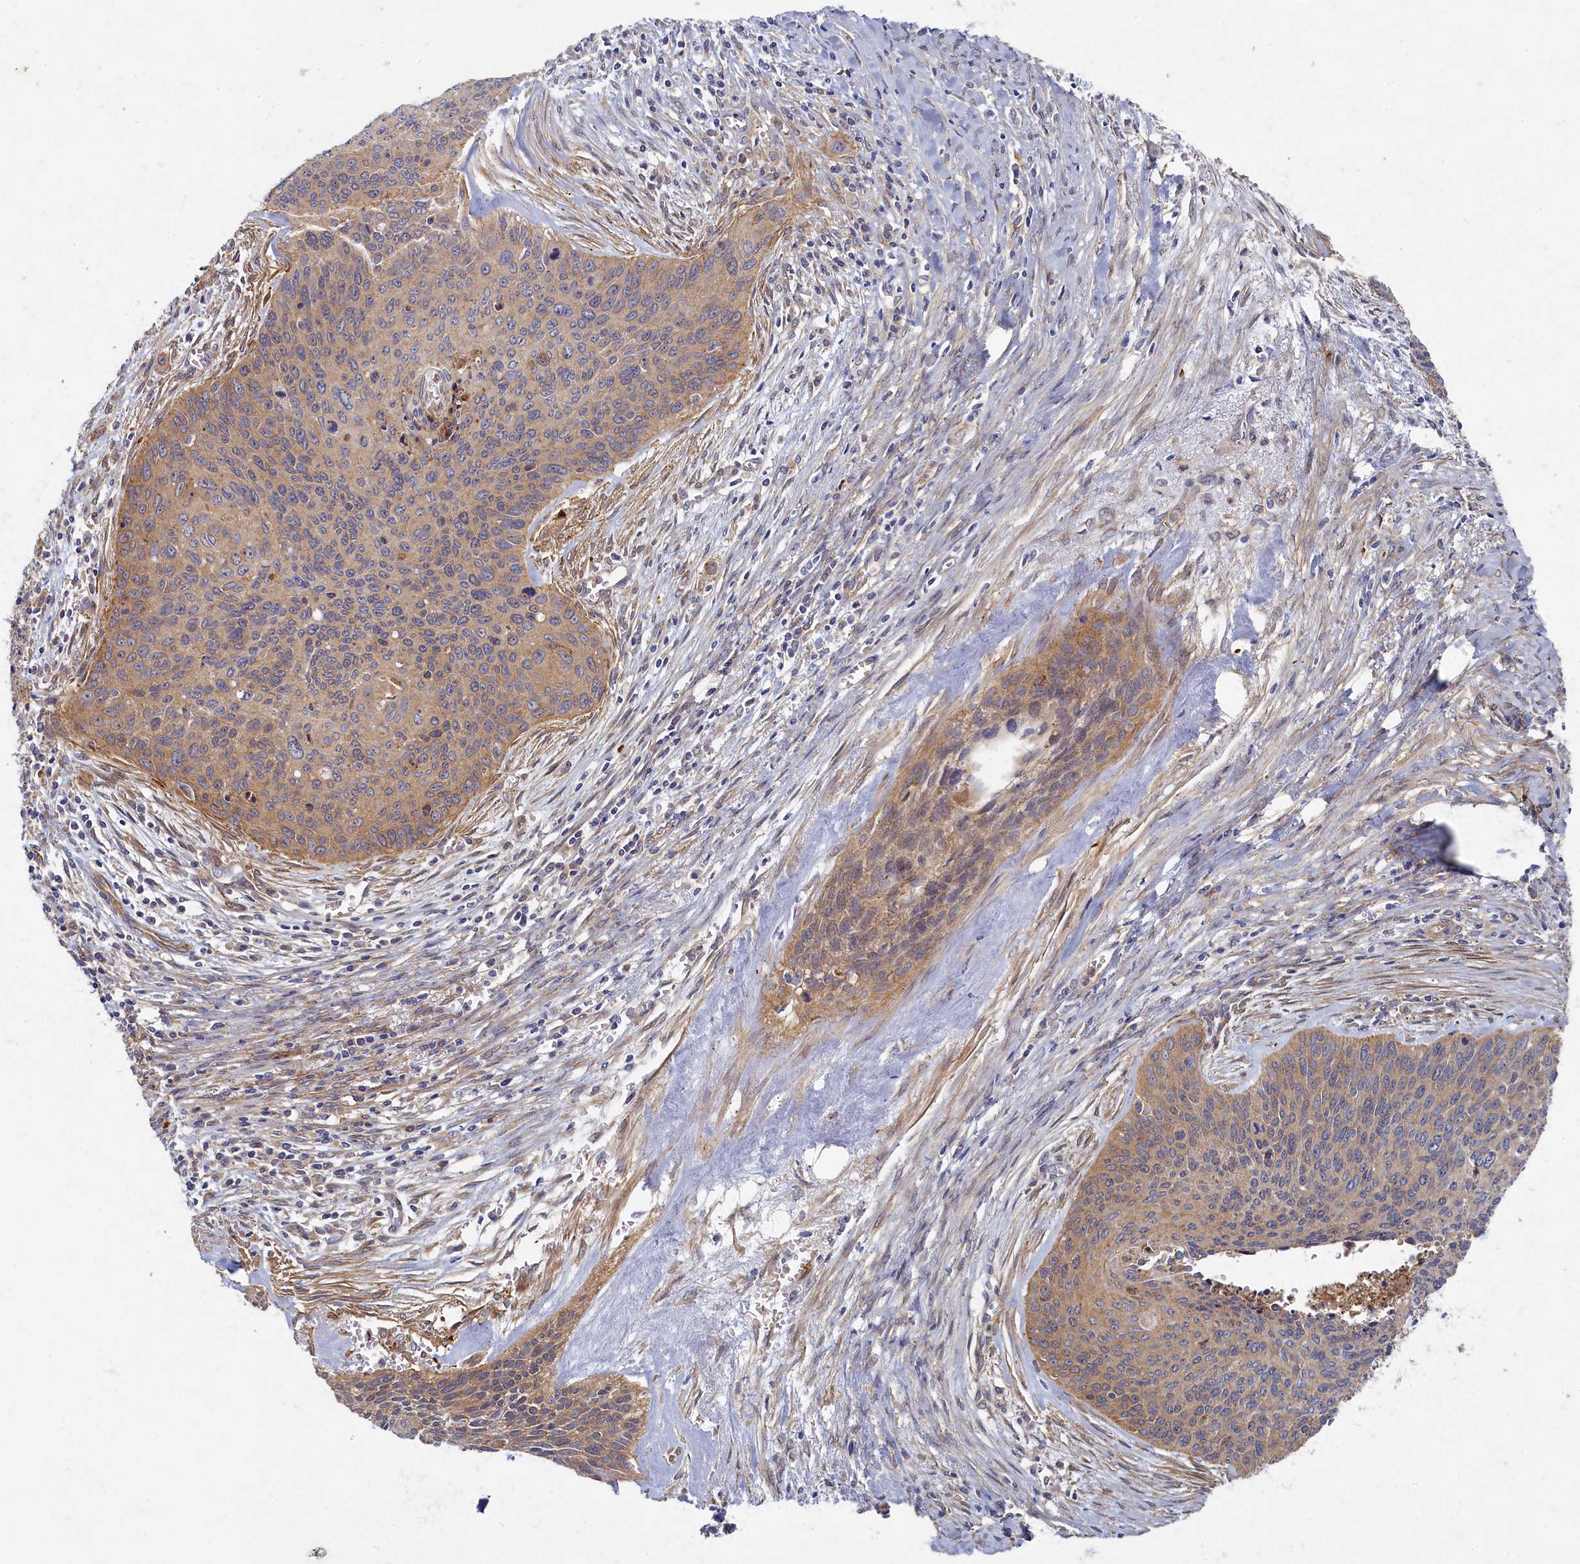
{"staining": {"intensity": "weak", "quantity": ">75%", "location": "cytoplasmic/membranous"}, "tissue": "cervical cancer", "cell_type": "Tumor cells", "image_type": "cancer", "snomed": [{"axis": "morphology", "description": "Squamous cell carcinoma, NOS"}, {"axis": "topography", "description": "Cervix"}], "caption": "Weak cytoplasmic/membranous positivity is identified in approximately >75% of tumor cells in cervical squamous cell carcinoma. (brown staining indicates protein expression, while blue staining denotes nuclei).", "gene": "PSMG2", "patient": {"sex": "female", "age": 55}}